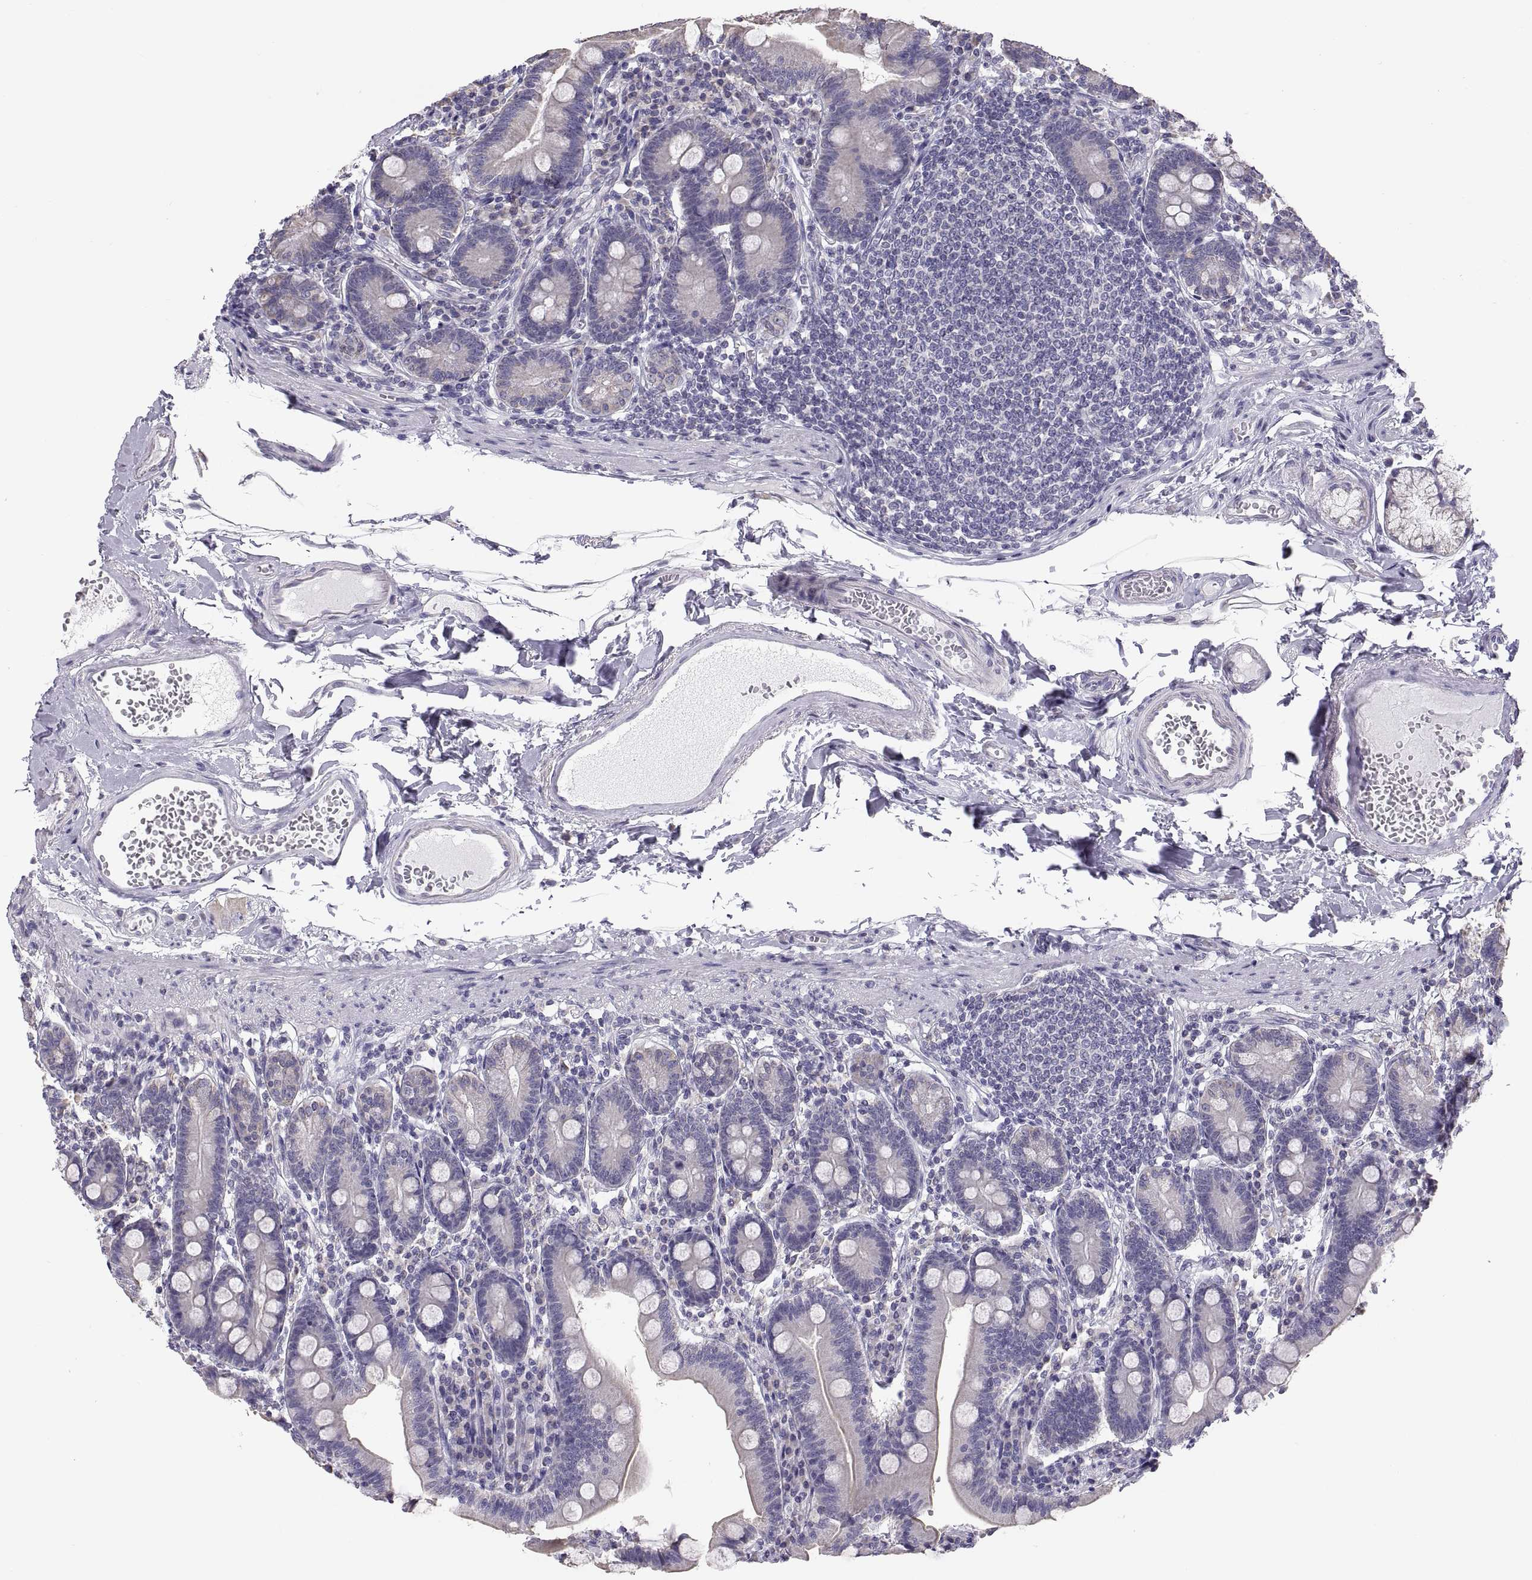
{"staining": {"intensity": "negative", "quantity": "none", "location": "none"}, "tissue": "duodenum", "cell_type": "Glandular cells", "image_type": "normal", "snomed": [{"axis": "morphology", "description": "Normal tissue, NOS"}, {"axis": "topography", "description": "Duodenum"}], "caption": "An IHC micrograph of normal duodenum is shown. There is no staining in glandular cells of duodenum.", "gene": "TNNC1", "patient": {"sex": "female", "age": 67}}